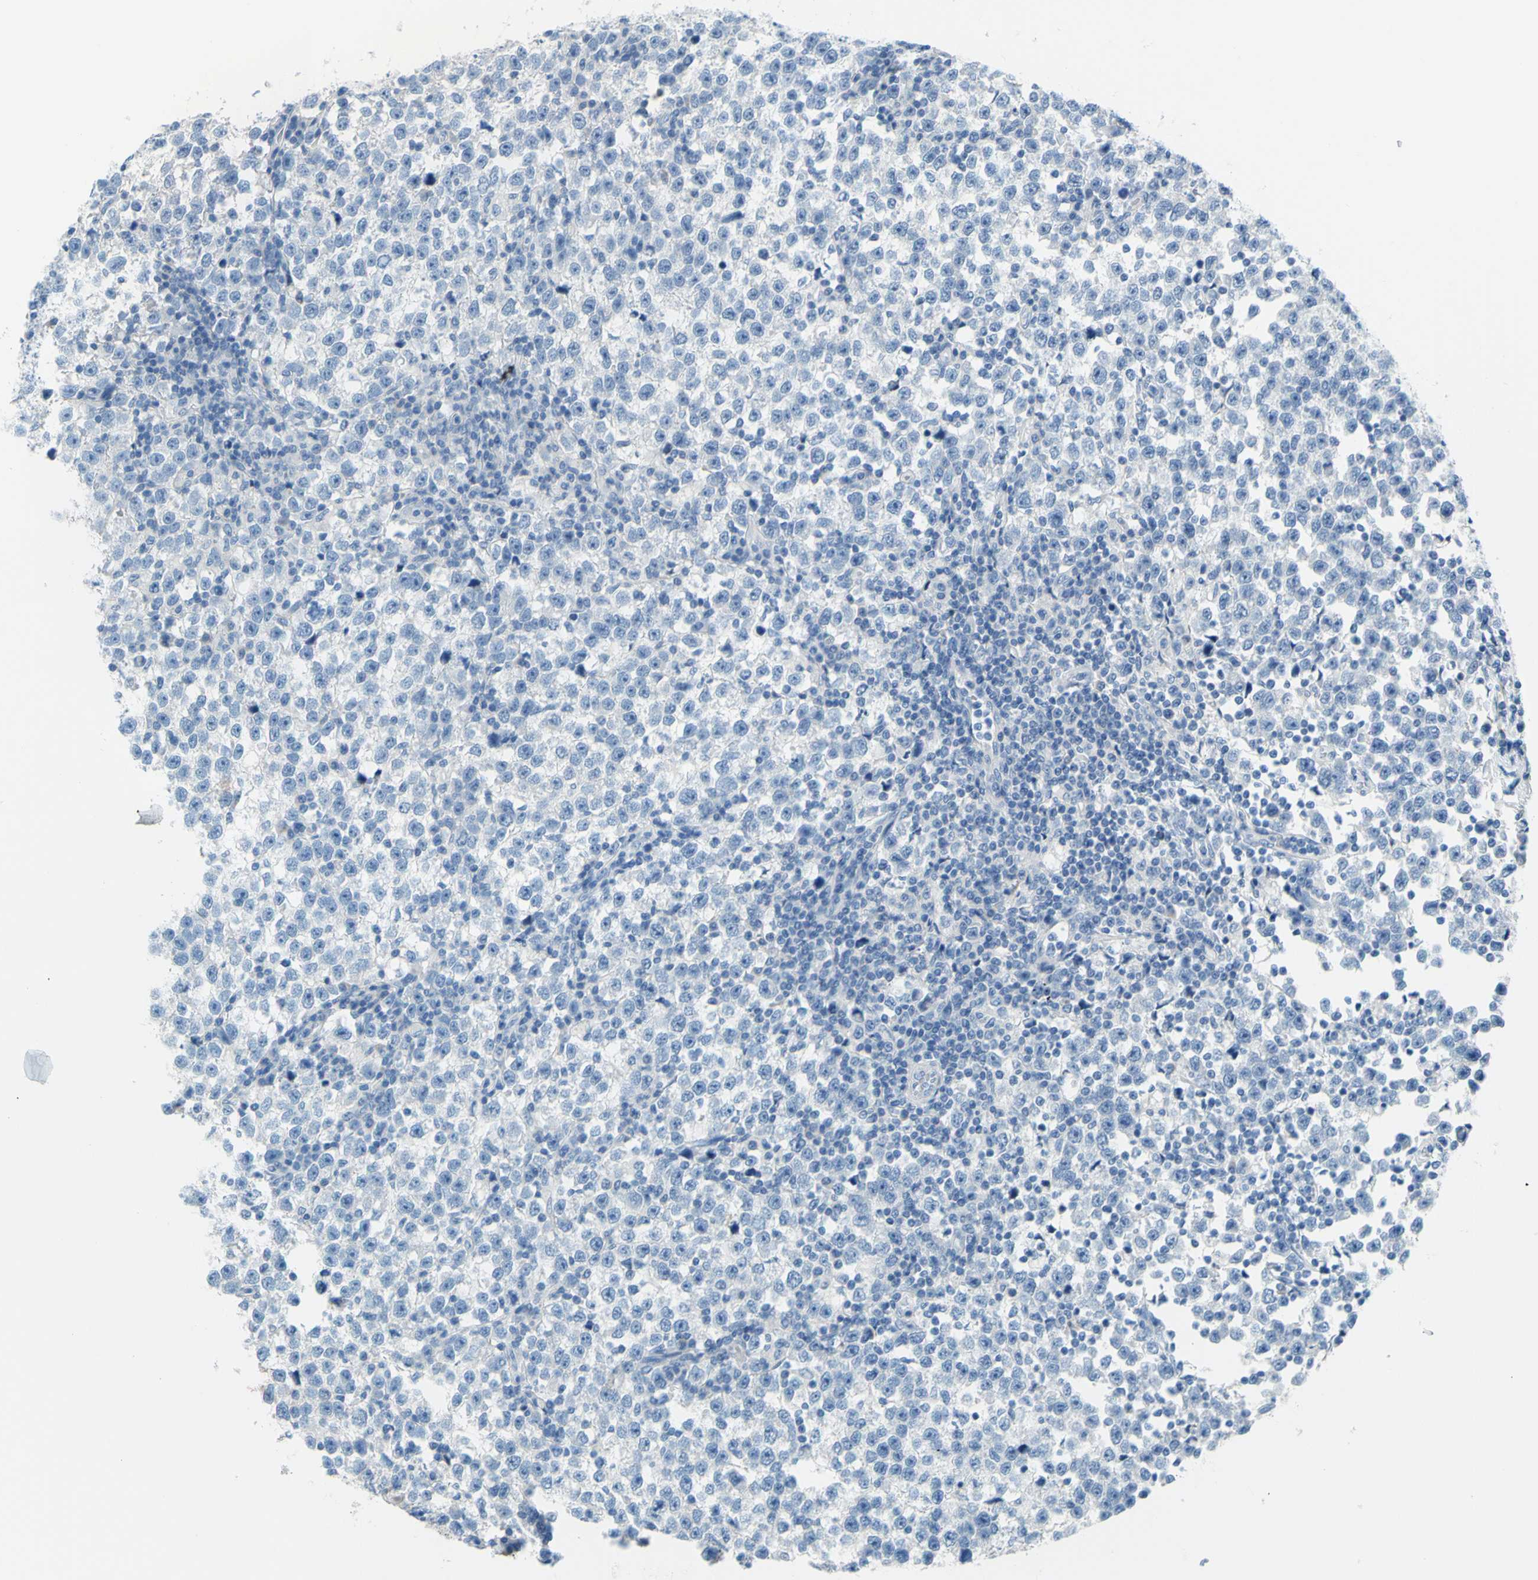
{"staining": {"intensity": "negative", "quantity": "none", "location": "none"}, "tissue": "testis cancer", "cell_type": "Tumor cells", "image_type": "cancer", "snomed": [{"axis": "morphology", "description": "Seminoma, NOS"}, {"axis": "topography", "description": "Testis"}], "caption": "A histopathology image of testis cancer (seminoma) stained for a protein displays no brown staining in tumor cells.", "gene": "SLC1A2", "patient": {"sex": "male", "age": 43}}